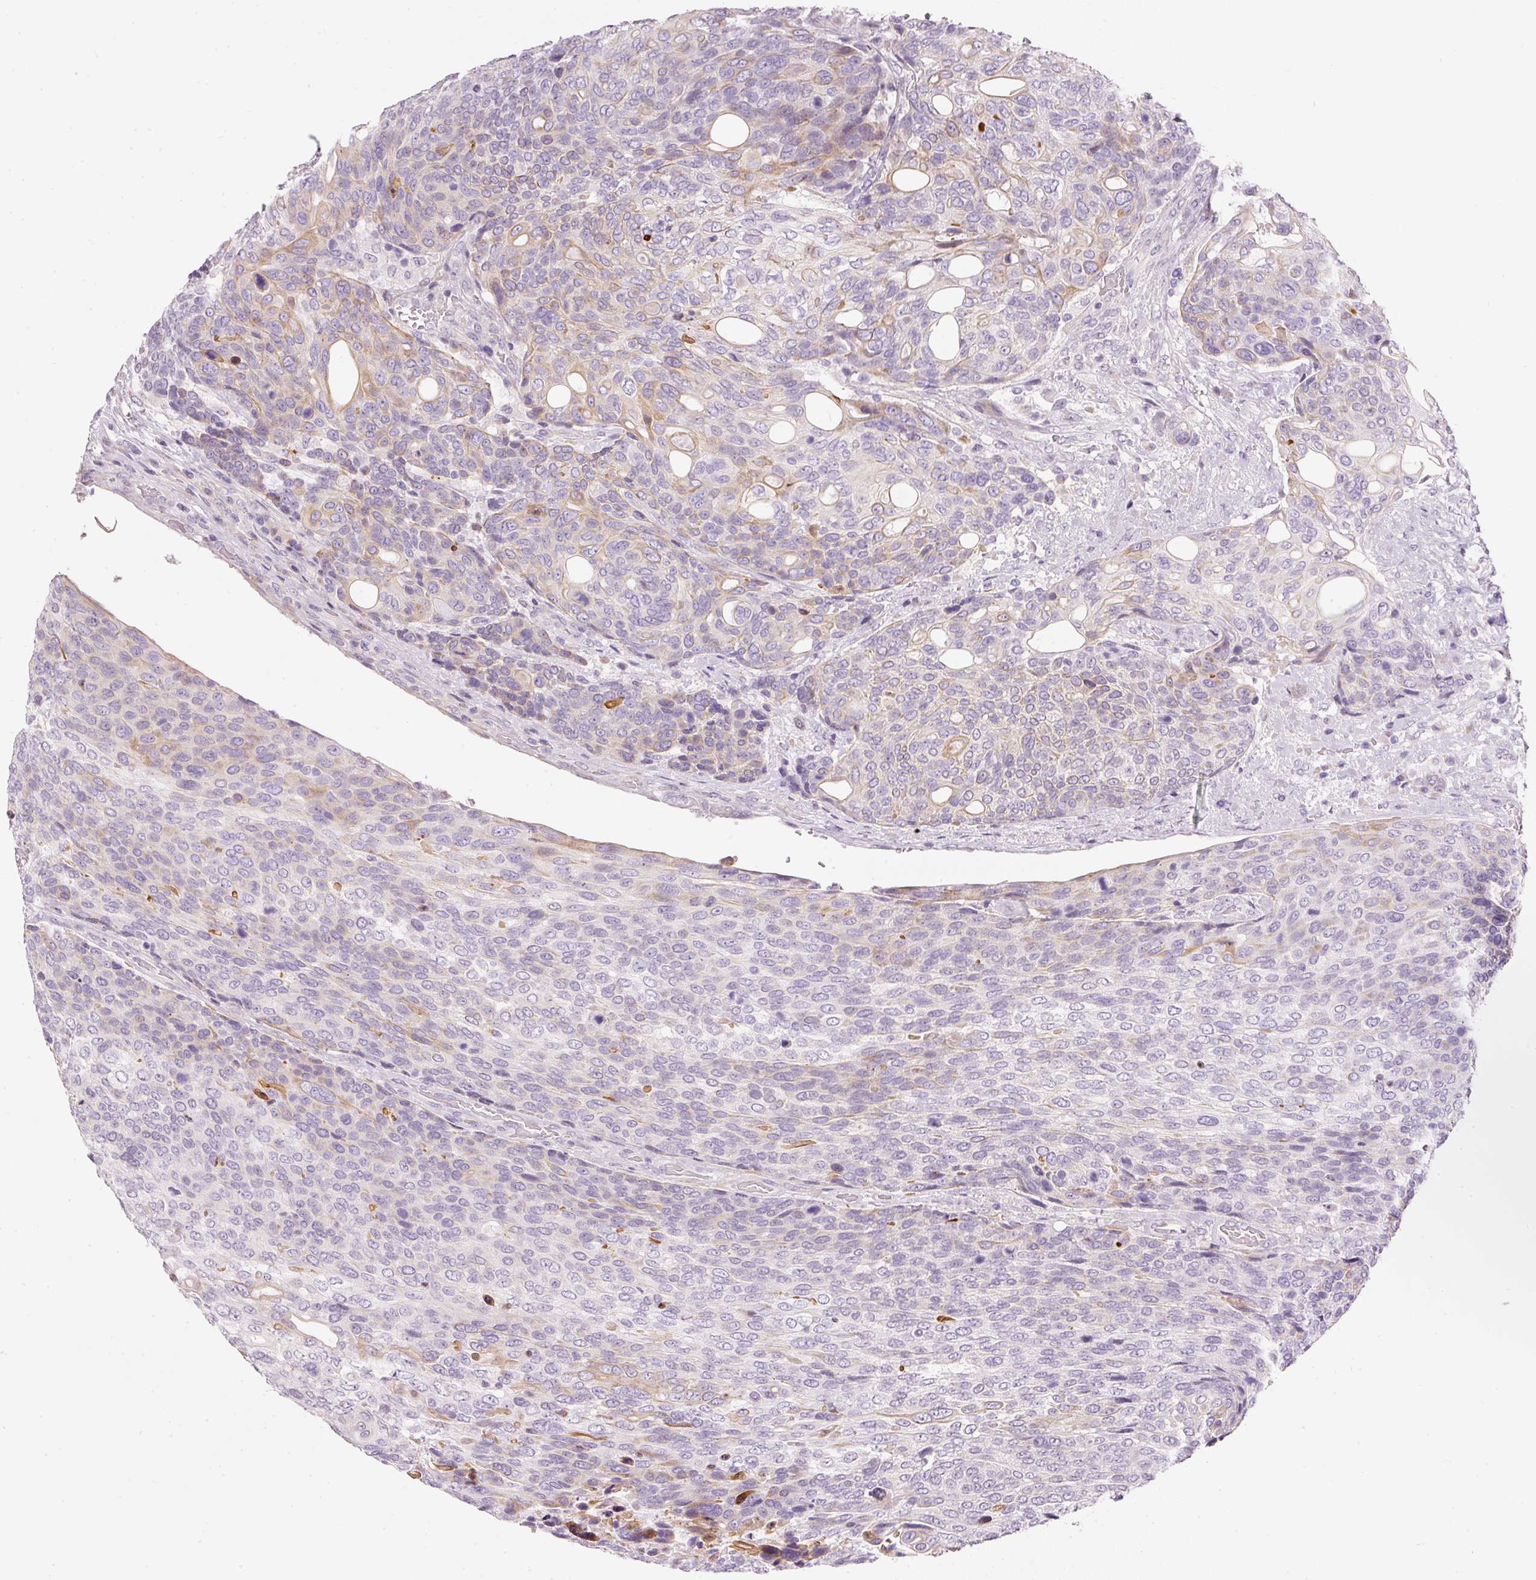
{"staining": {"intensity": "weak", "quantity": "<25%", "location": "cytoplasmic/membranous"}, "tissue": "urothelial cancer", "cell_type": "Tumor cells", "image_type": "cancer", "snomed": [{"axis": "morphology", "description": "Urothelial carcinoma, High grade"}, {"axis": "topography", "description": "Urinary bladder"}], "caption": "DAB immunohistochemical staining of urothelial carcinoma (high-grade) demonstrates no significant staining in tumor cells.", "gene": "PDXDC1", "patient": {"sex": "female", "age": 70}}